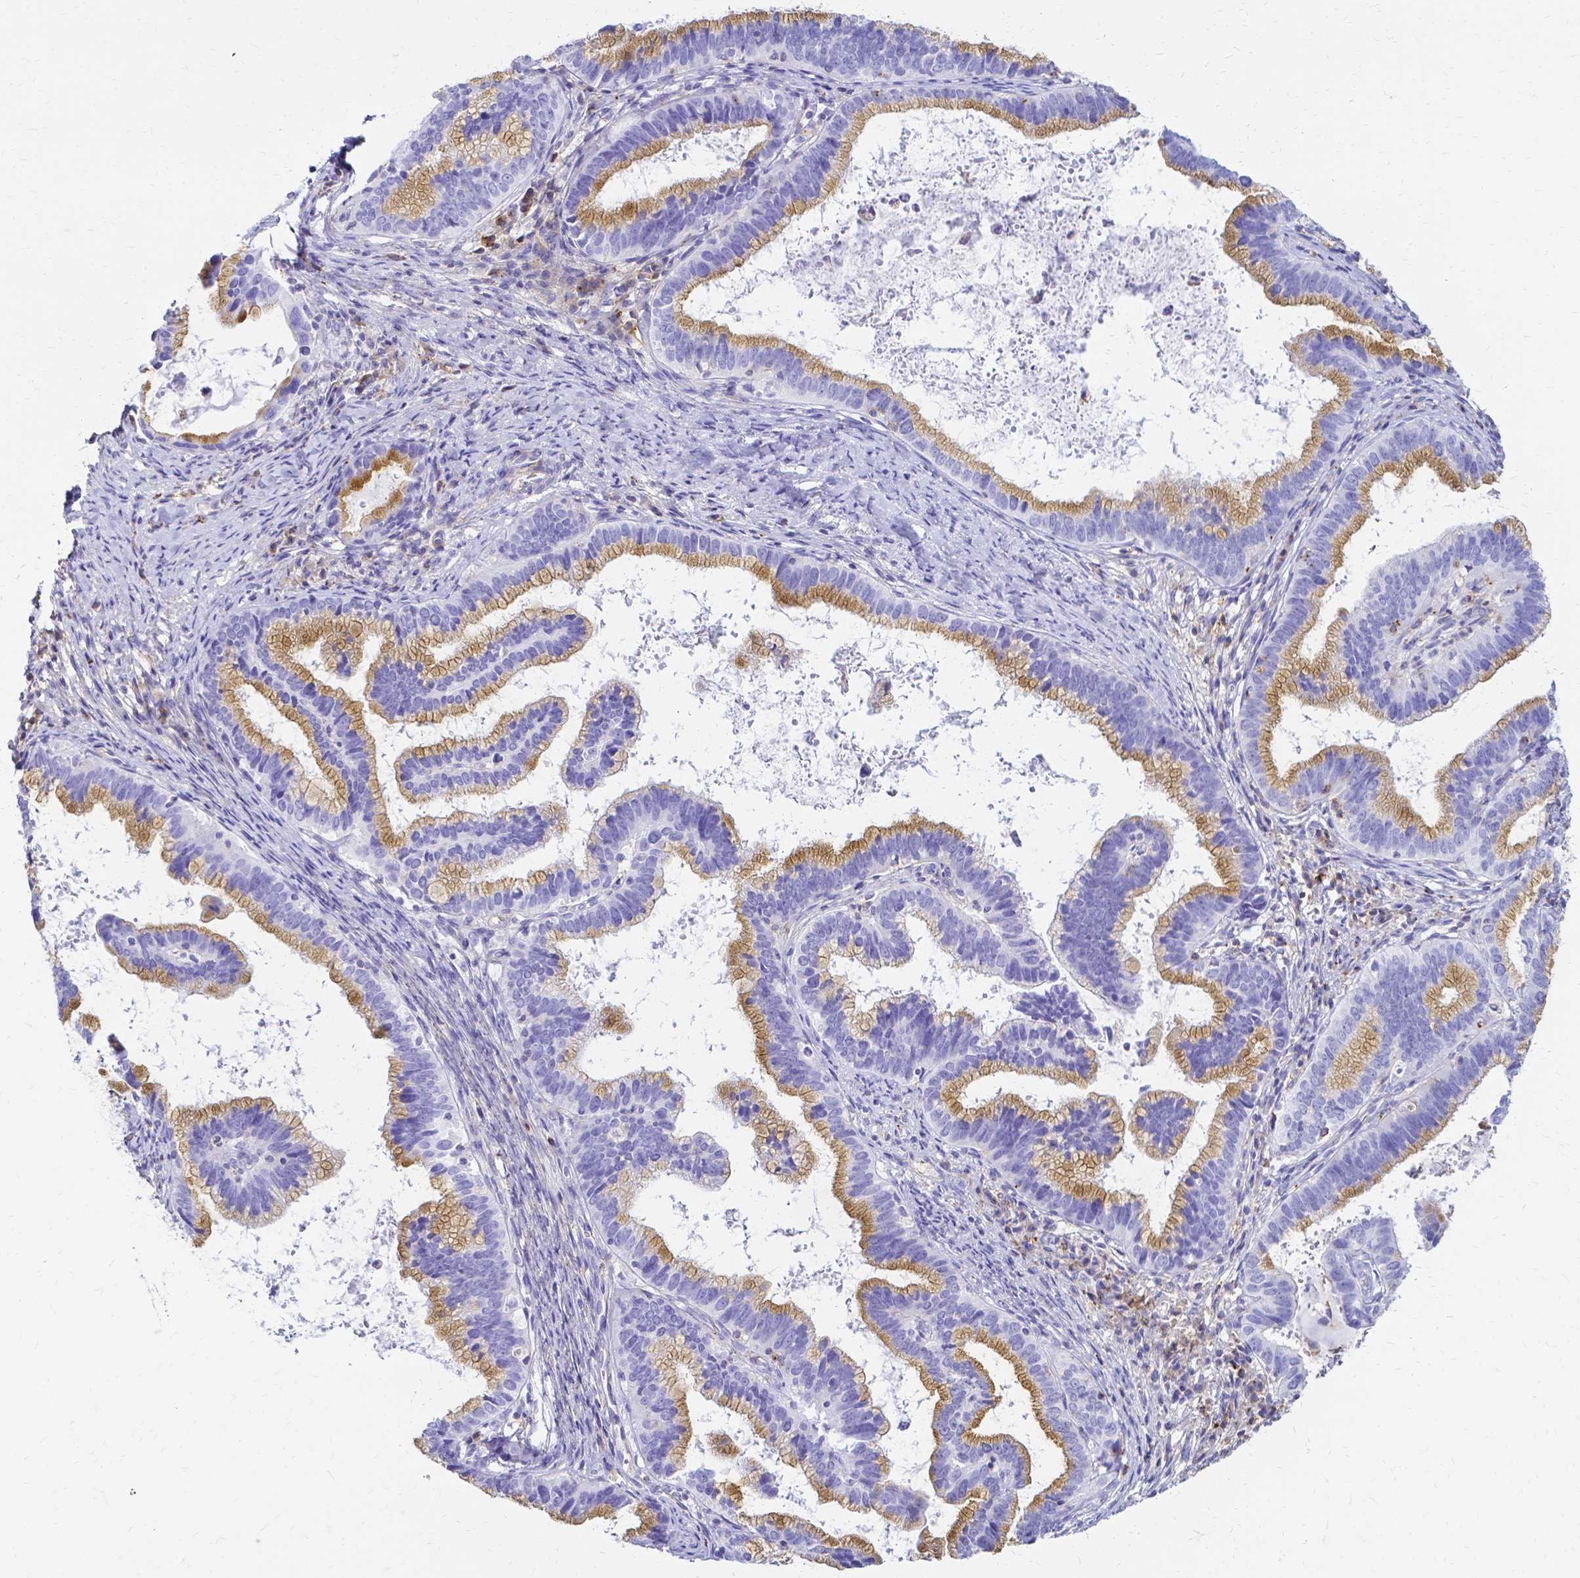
{"staining": {"intensity": "moderate", "quantity": "25%-75%", "location": "cytoplasmic/membranous"}, "tissue": "cervical cancer", "cell_type": "Tumor cells", "image_type": "cancer", "snomed": [{"axis": "morphology", "description": "Adenocarcinoma, NOS"}, {"axis": "topography", "description": "Cervix"}], "caption": "IHC of human adenocarcinoma (cervical) demonstrates medium levels of moderate cytoplasmic/membranous expression in about 25%-75% of tumor cells.", "gene": "HSPA12A", "patient": {"sex": "female", "age": 61}}